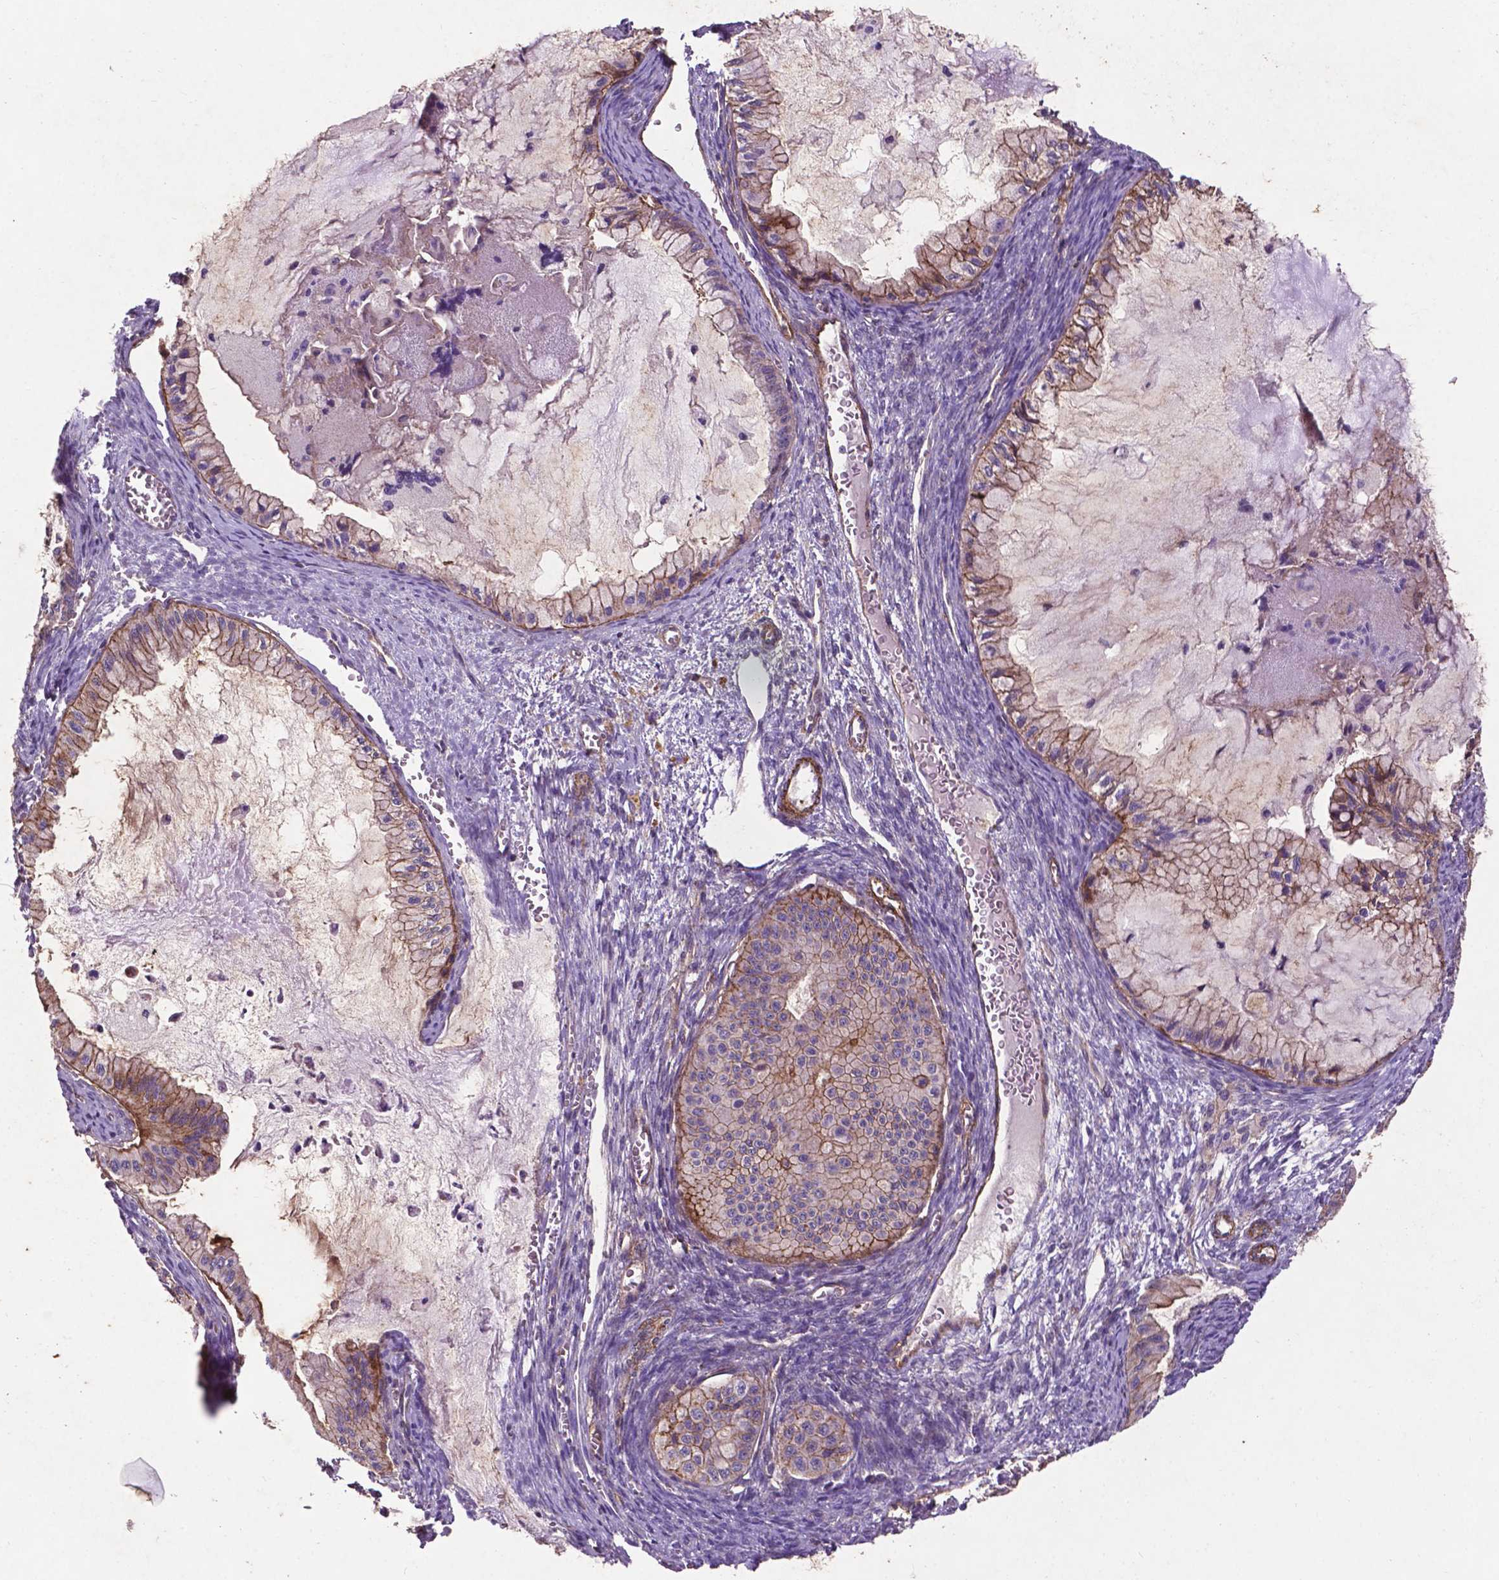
{"staining": {"intensity": "weak", "quantity": "25%-75%", "location": "cytoplasmic/membranous"}, "tissue": "ovarian cancer", "cell_type": "Tumor cells", "image_type": "cancer", "snomed": [{"axis": "morphology", "description": "Cystadenocarcinoma, mucinous, NOS"}, {"axis": "topography", "description": "Ovary"}], "caption": "The immunohistochemical stain labels weak cytoplasmic/membranous staining in tumor cells of ovarian cancer (mucinous cystadenocarcinoma) tissue.", "gene": "RRAS", "patient": {"sex": "female", "age": 72}}